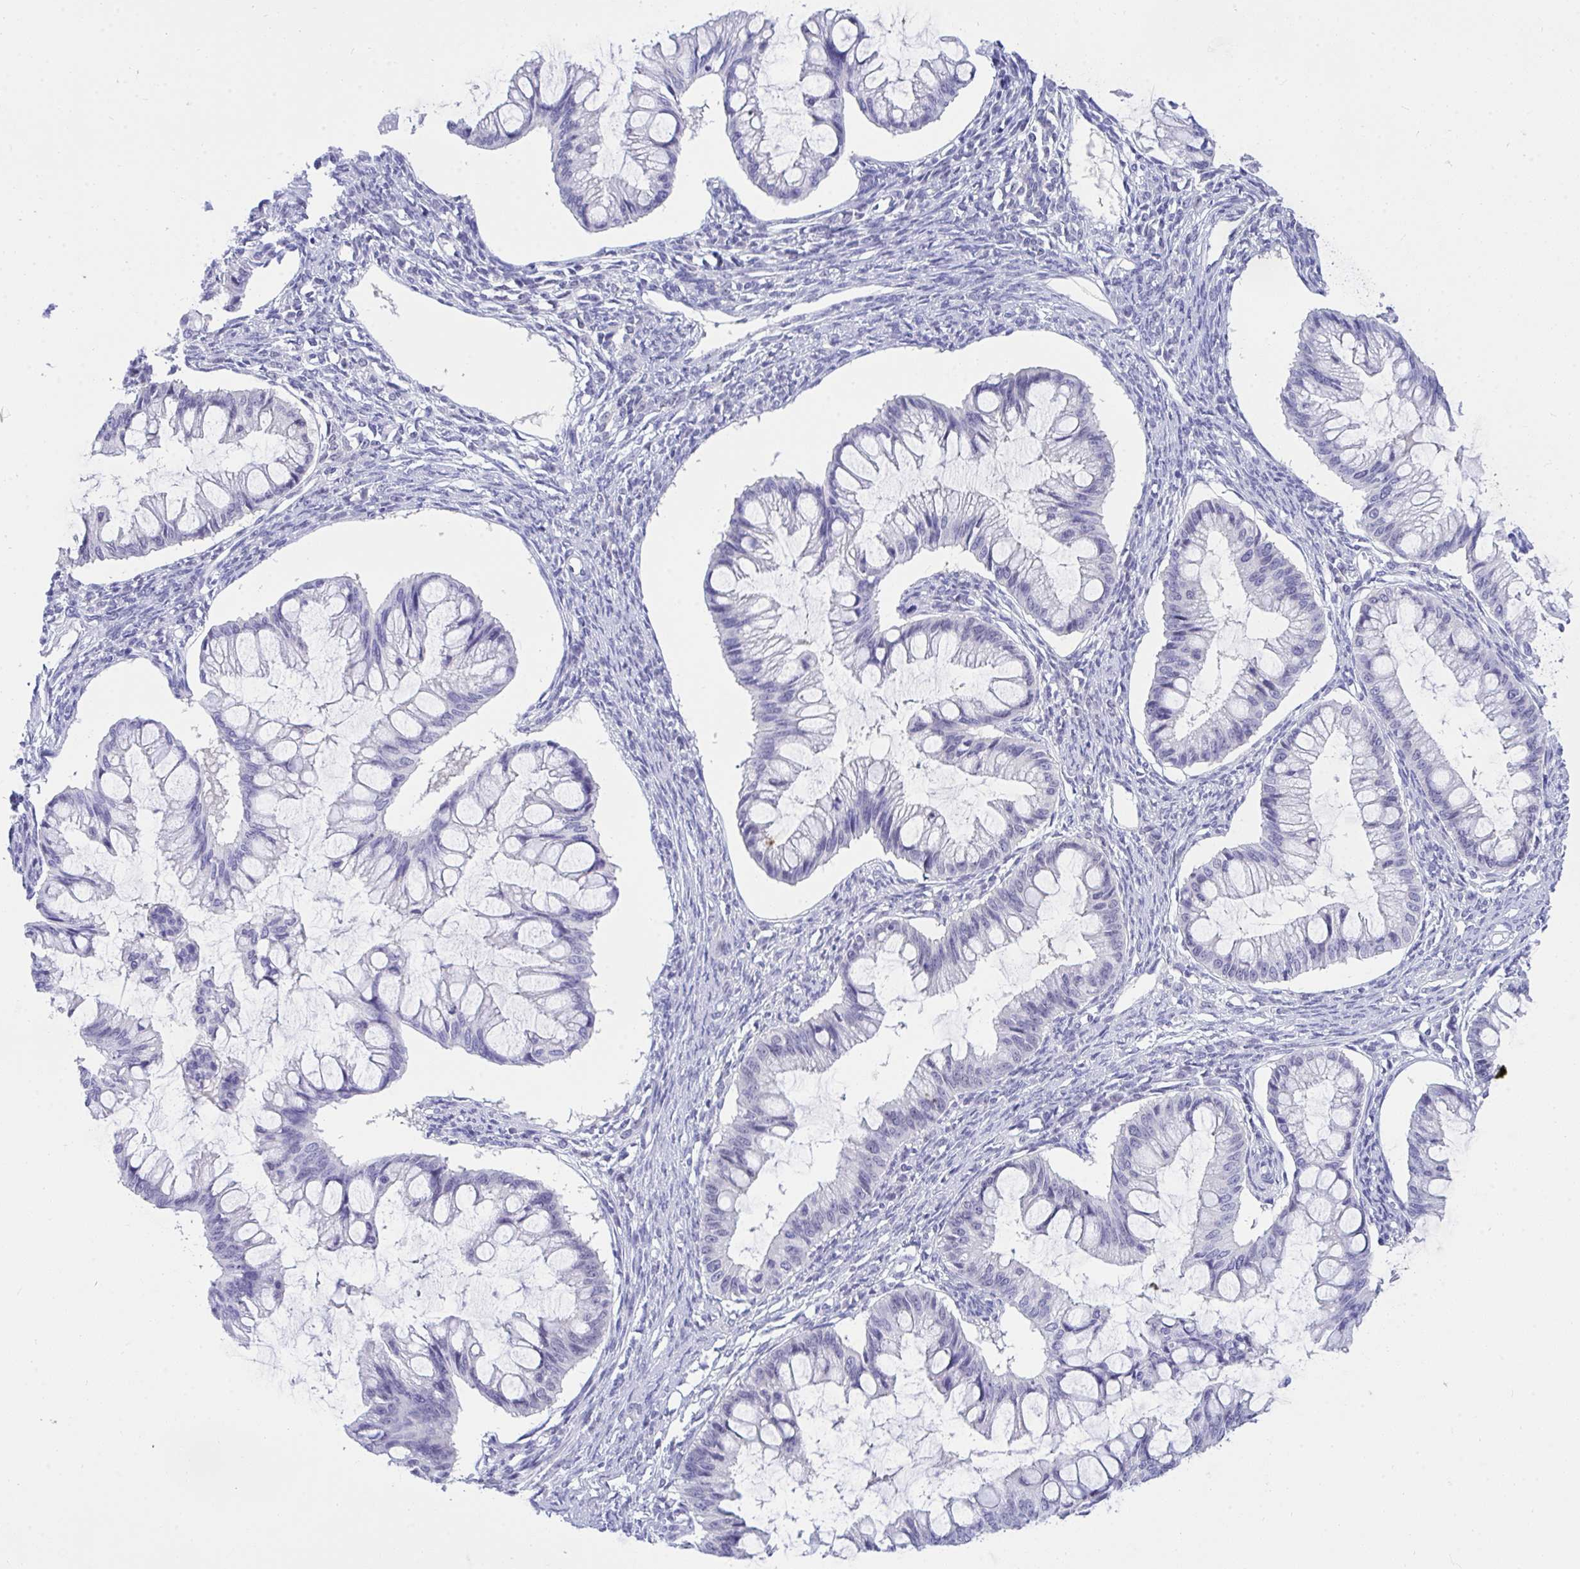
{"staining": {"intensity": "negative", "quantity": "none", "location": "none"}, "tissue": "ovarian cancer", "cell_type": "Tumor cells", "image_type": "cancer", "snomed": [{"axis": "morphology", "description": "Cystadenocarcinoma, mucinous, NOS"}, {"axis": "topography", "description": "Ovary"}], "caption": "High power microscopy image of an immunohistochemistry (IHC) micrograph of ovarian mucinous cystadenocarcinoma, revealing no significant positivity in tumor cells.", "gene": "THOP1", "patient": {"sex": "female", "age": 73}}